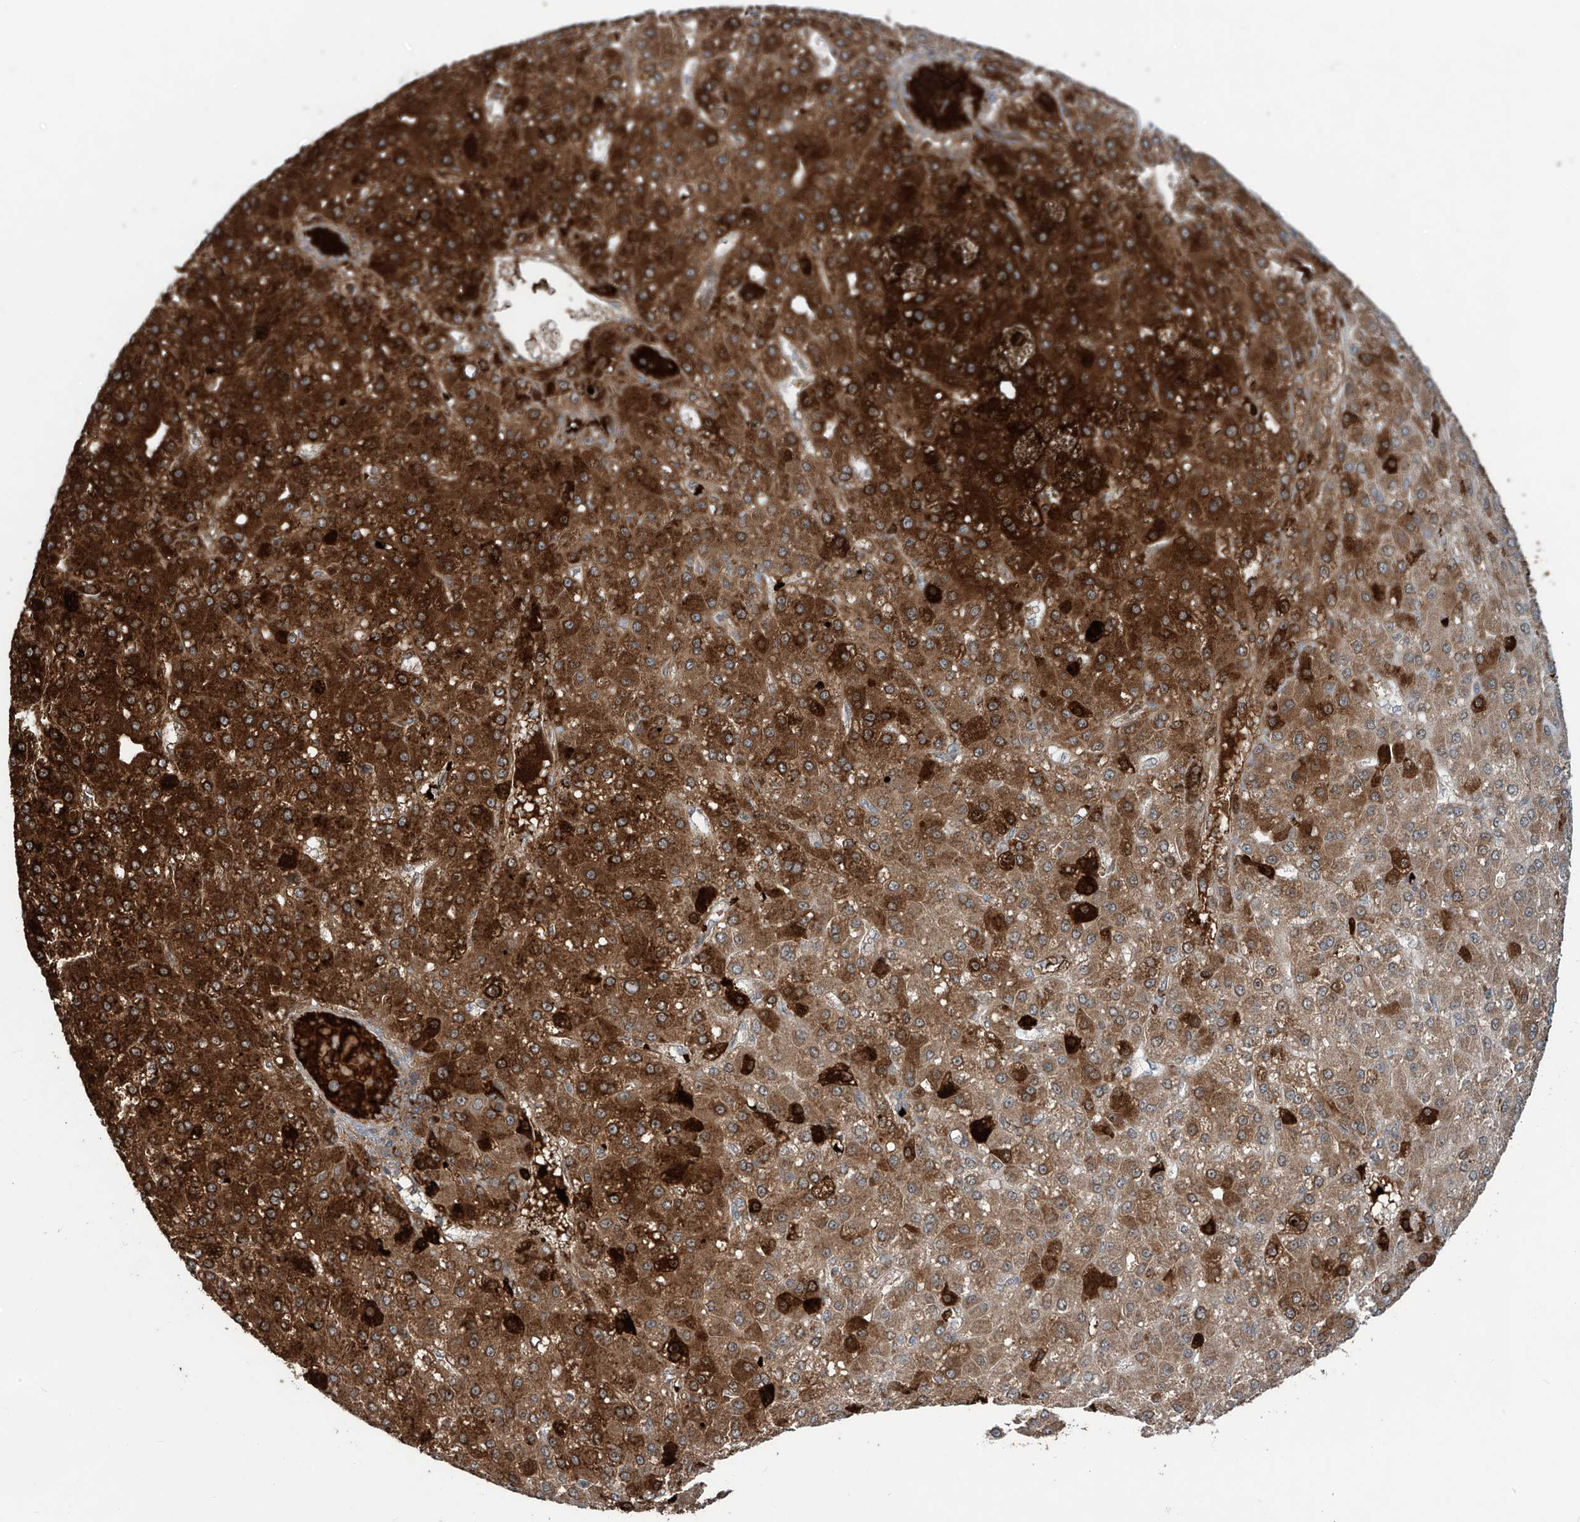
{"staining": {"intensity": "strong", "quantity": ">75%", "location": "cytoplasmic/membranous"}, "tissue": "liver cancer", "cell_type": "Tumor cells", "image_type": "cancer", "snomed": [{"axis": "morphology", "description": "Carcinoma, Hepatocellular, NOS"}, {"axis": "topography", "description": "Liver"}], "caption": "An IHC micrograph of neoplastic tissue is shown. Protein staining in brown highlights strong cytoplasmic/membranous positivity in liver hepatocellular carcinoma within tumor cells.", "gene": "ZDHHC9", "patient": {"sex": "male", "age": 67}}